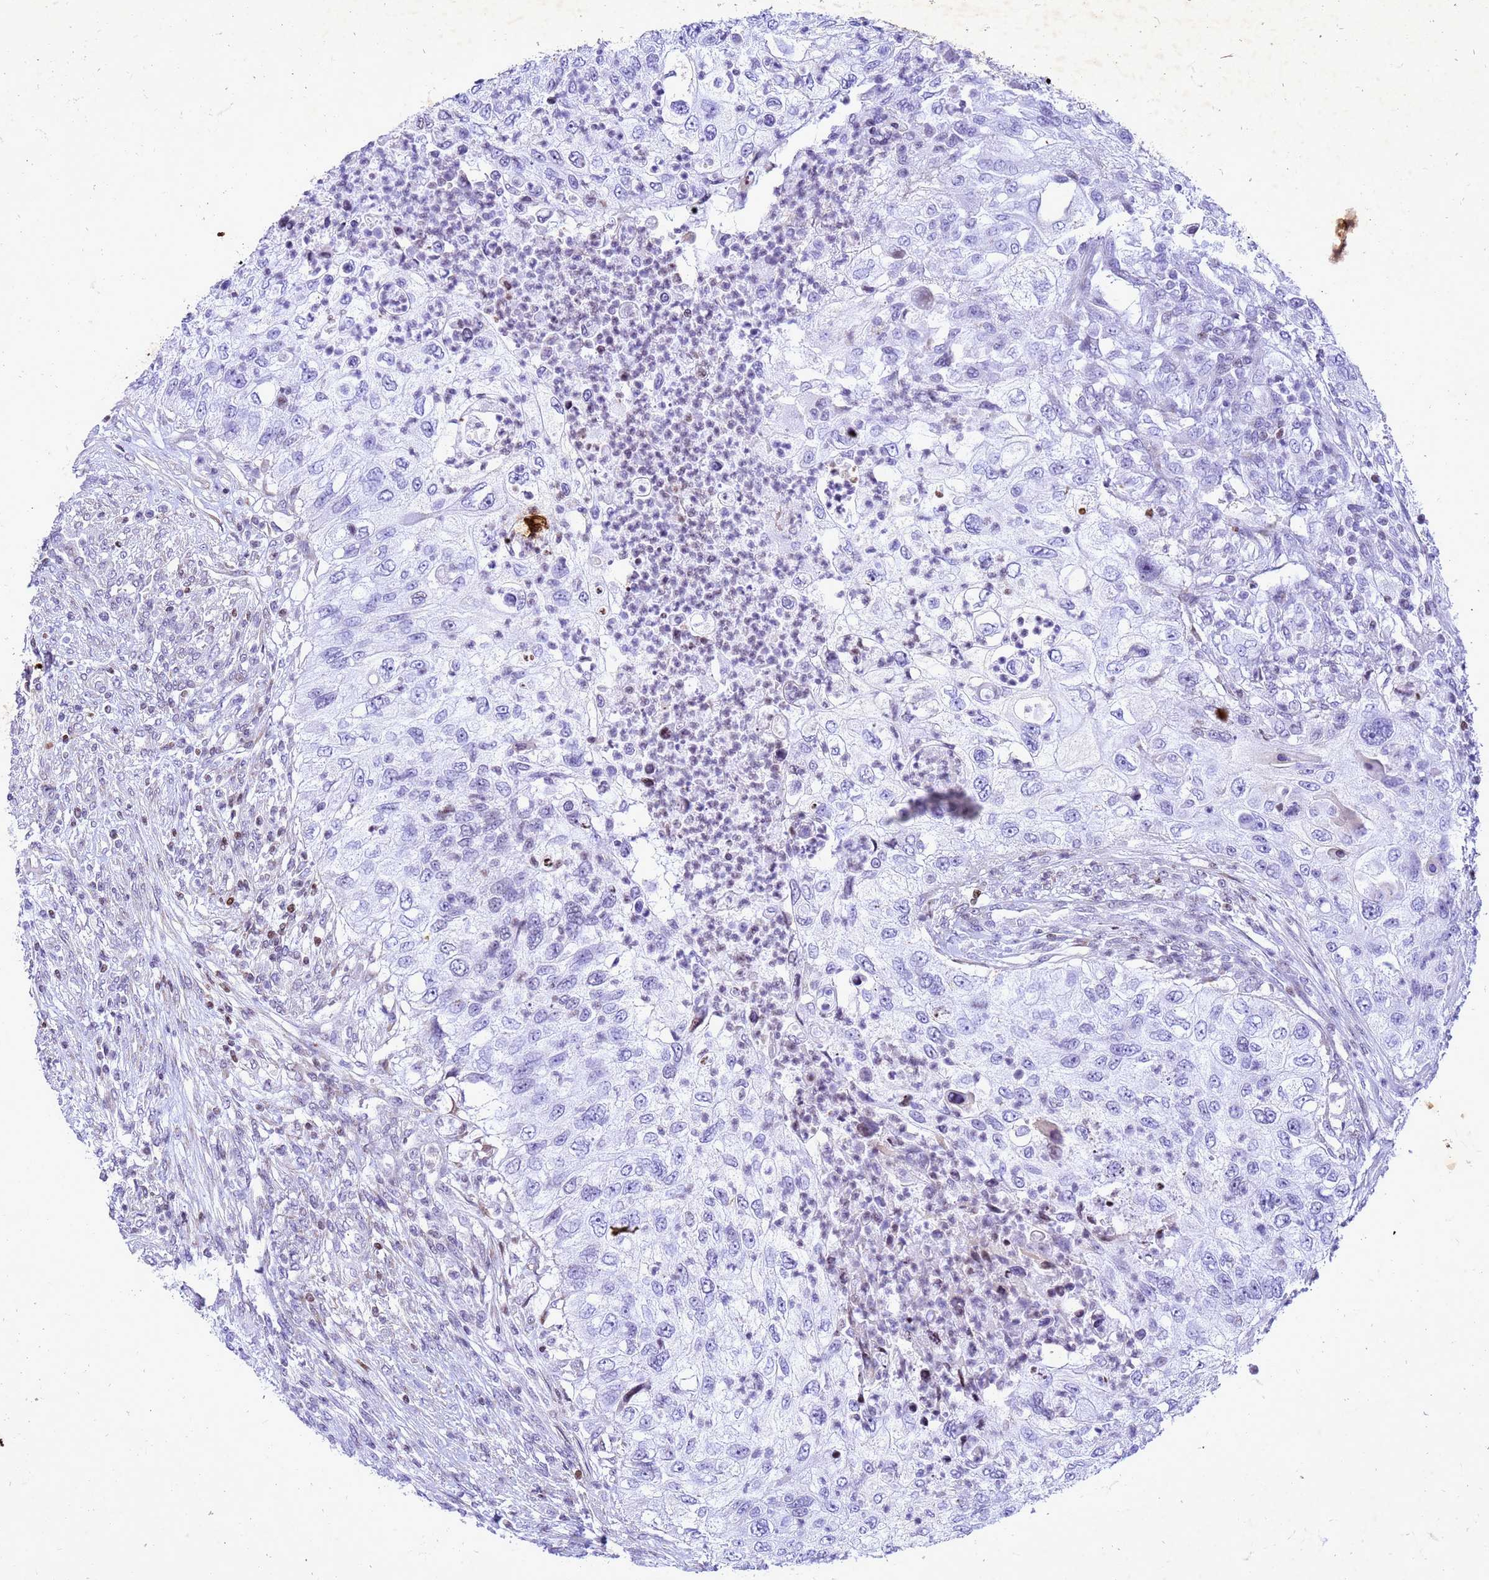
{"staining": {"intensity": "negative", "quantity": "none", "location": "none"}, "tissue": "urothelial cancer", "cell_type": "Tumor cells", "image_type": "cancer", "snomed": [{"axis": "morphology", "description": "Urothelial carcinoma, High grade"}, {"axis": "topography", "description": "Urinary bladder"}], "caption": "Tumor cells show no significant protein positivity in urothelial cancer.", "gene": "COPS9", "patient": {"sex": "female", "age": 60}}